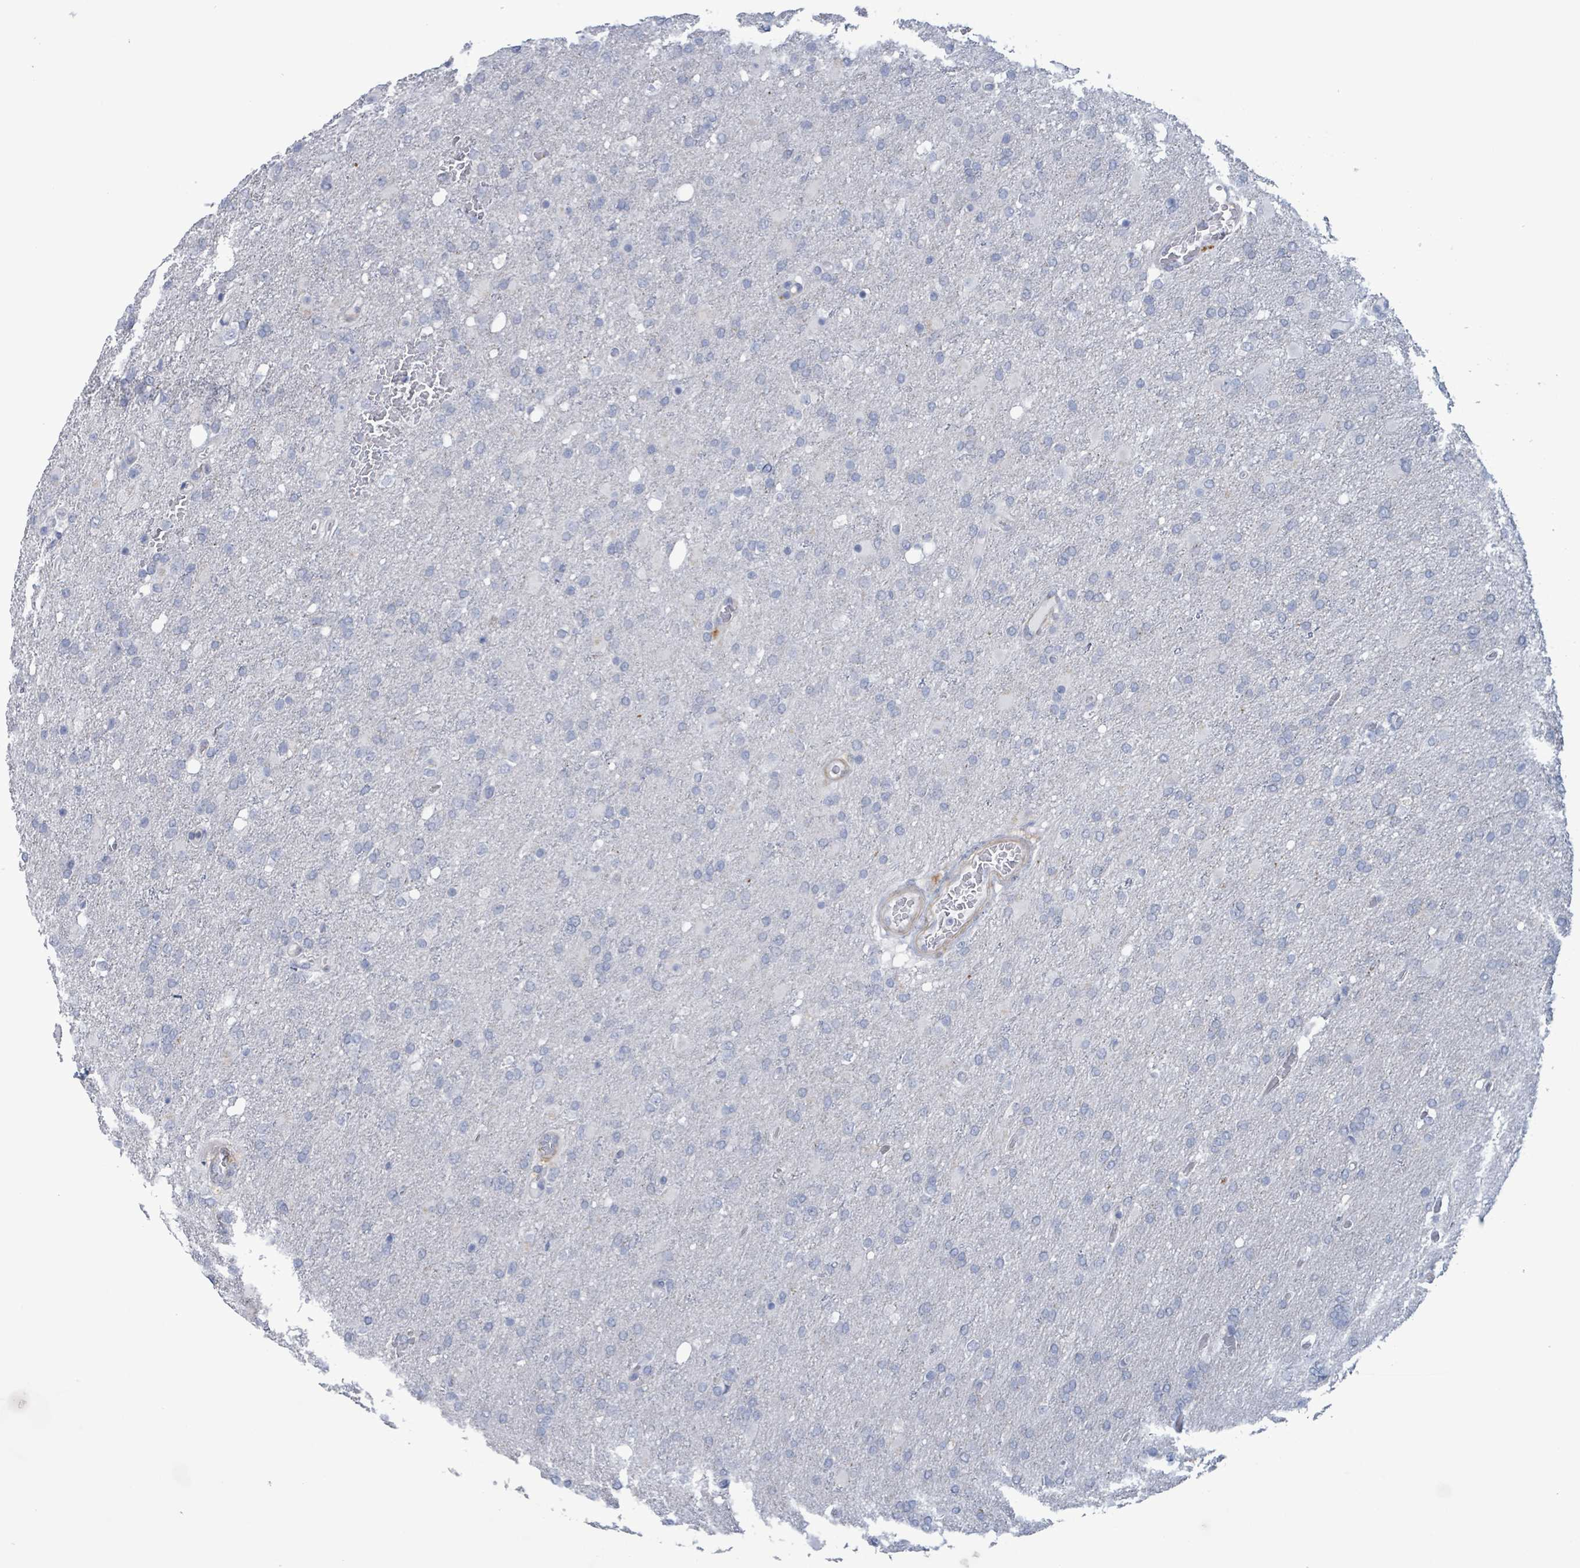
{"staining": {"intensity": "negative", "quantity": "none", "location": "none"}, "tissue": "glioma", "cell_type": "Tumor cells", "image_type": "cancer", "snomed": [{"axis": "morphology", "description": "Glioma, malignant, High grade"}, {"axis": "topography", "description": "Brain"}], "caption": "Histopathology image shows no significant protein expression in tumor cells of malignant glioma (high-grade). (DAB immunohistochemistry (IHC) visualized using brightfield microscopy, high magnification).", "gene": "PKLR", "patient": {"sex": "female", "age": 74}}